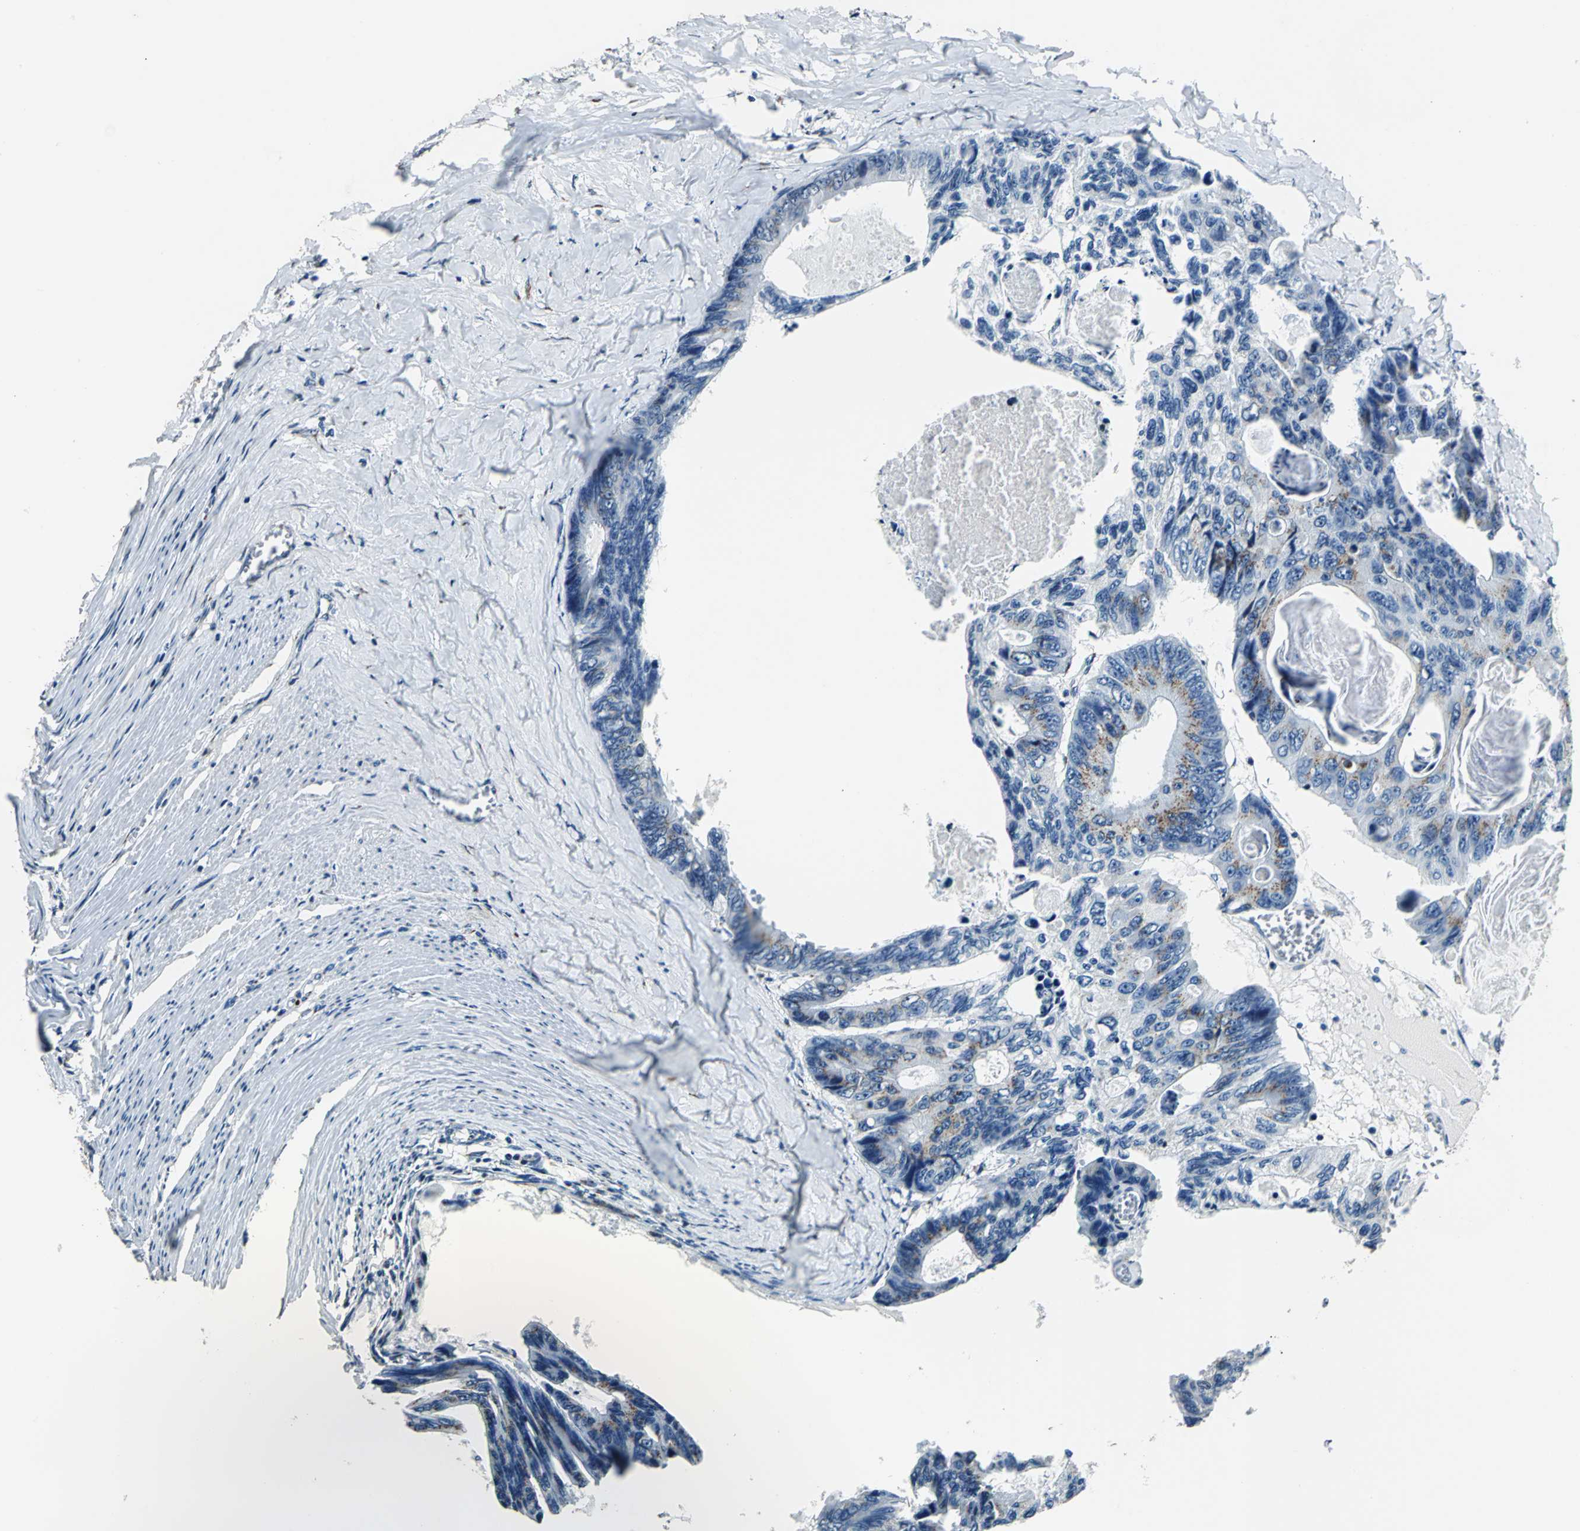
{"staining": {"intensity": "weak", "quantity": "25%-75%", "location": "cytoplasmic/membranous"}, "tissue": "colorectal cancer", "cell_type": "Tumor cells", "image_type": "cancer", "snomed": [{"axis": "morphology", "description": "Adenocarcinoma, NOS"}, {"axis": "topography", "description": "Colon"}], "caption": "The histopathology image shows immunohistochemical staining of adenocarcinoma (colorectal). There is weak cytoplasmic/membranous expression is appreciated in about 25%-75% of tumor cells. (DAB (3,3'-diaminobenzidine) = brown stain, brightfield microscopy at high magnification).", "gene": "TMEM115", "patient": {"sex": "female", "age": 55}}